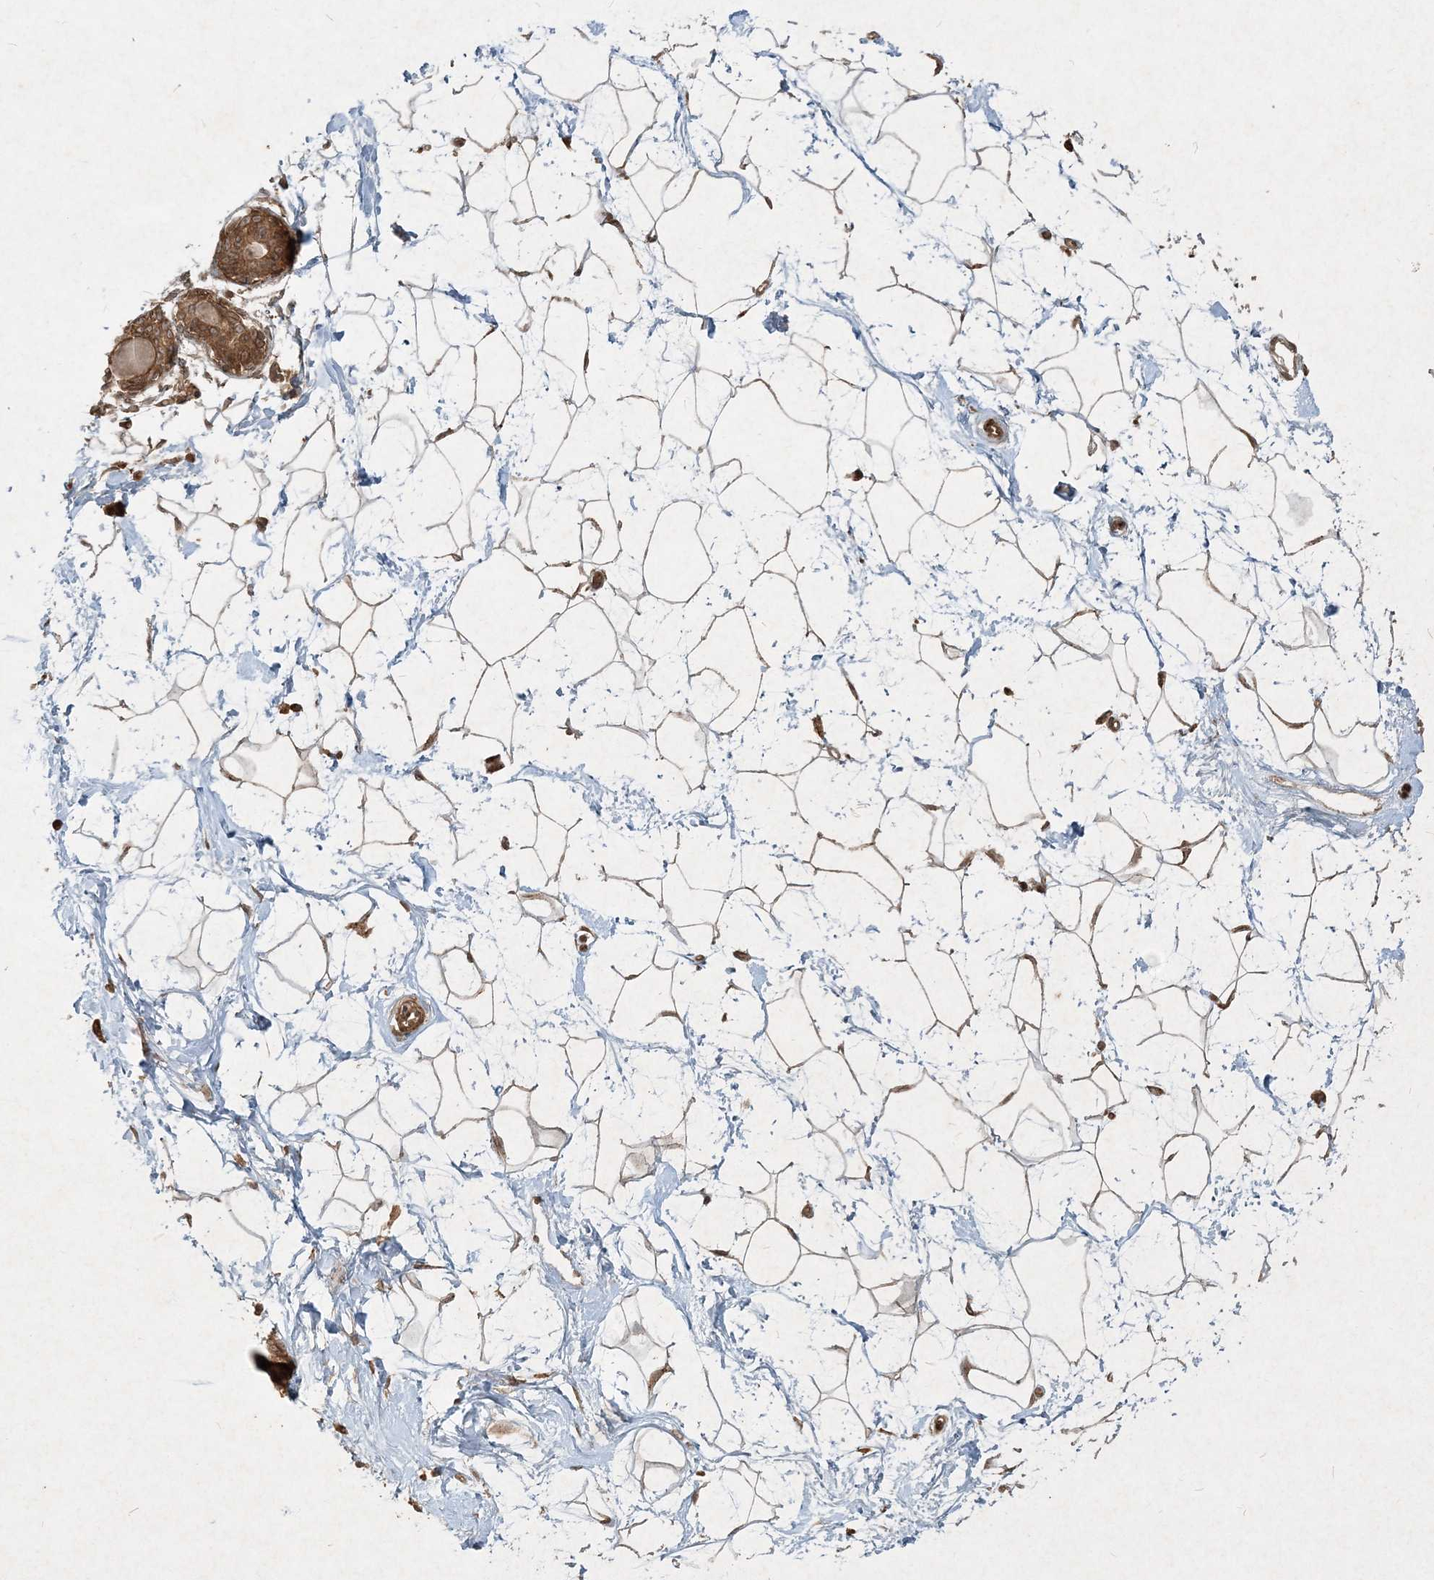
{"staining": {"intensity": "moderate", "quantity": ">75%", "location": "cytoplasmic/membranous"}, "tissue": "breast", "cell_type": "Adipocytes", "image_type": "normal", "snomed": [{"axis": "morphology", "description": "Normal tissue, NOS"}, {"axis": "topography", "description": "Breast"}], "caption": "High-magnification brightfield microscopy of benign breast stained with DAB (brown) and counterstained with hematoxylin (blue). adipocytes exhibit moderate cytoplasmic/membranous staining is appreciated in approximately>75% of cells. (Stains: DAB (3,3'-diaminobenzidine) in brown, nuclei in blue, Microscopy: brightfield microscopy at high magnification).", "gene": "NARS1", "patient": {"sex": "female", "age": 45}}